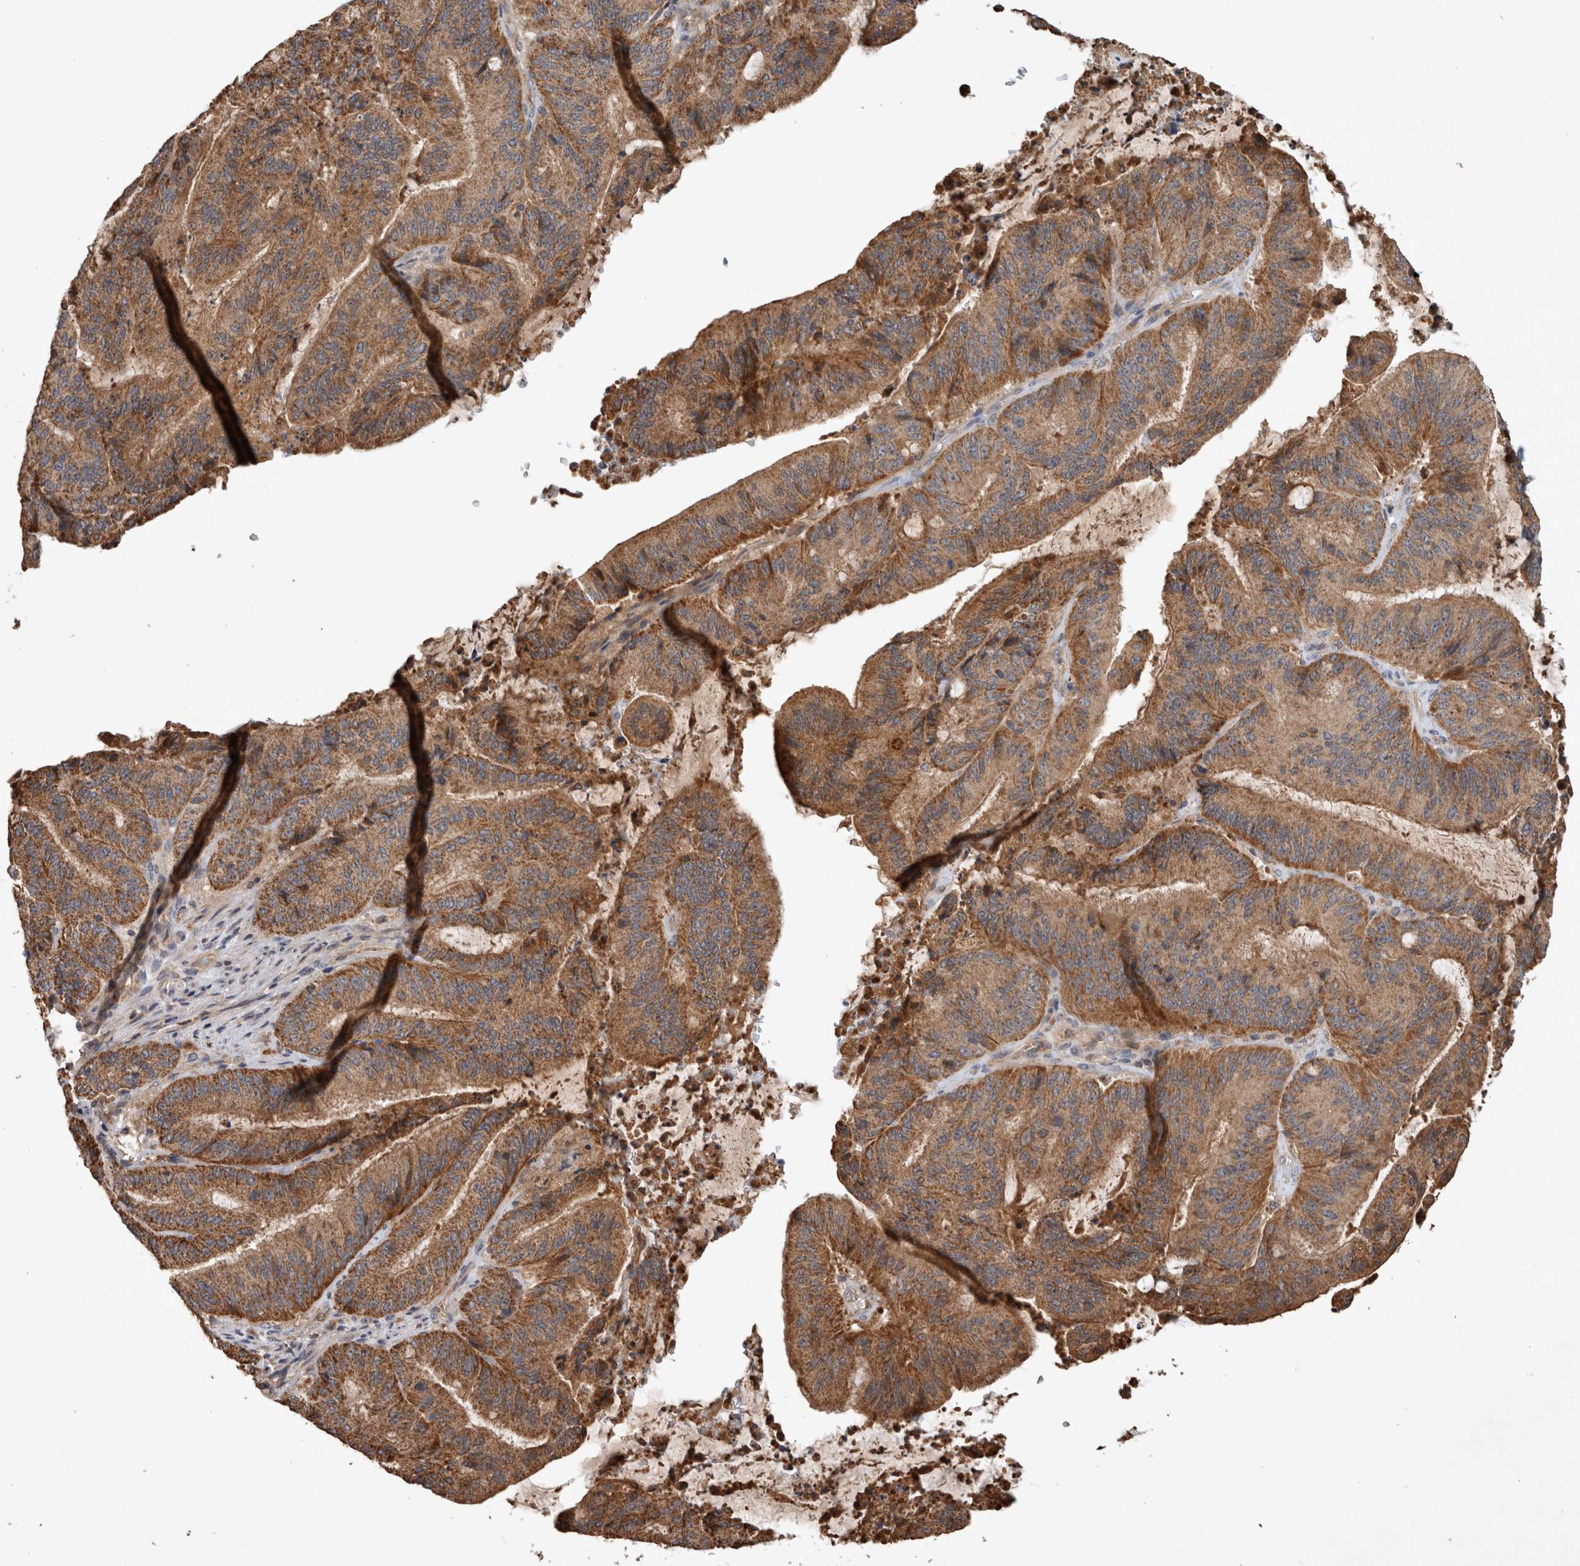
{"staining": {"intensity": "moderate", "quantity": ">75%", "location": "cytoplasmic/membranous"}, "tissue": "liver cancer", "cell_type": "Tumor cells", "image_type": "cancer", "snomed": [{"axis": "morphology", "description": "Normal tissue, NOS"}, {"axis": "morphology", "description": "Cholangiocarcinoma"}, {"axis": "topography", "description": "Liver"}, {"axis": "topography", "description": "Peripheral nerve tissue"}], "caption": "IHC of human liver cholangiocarcinoma reveals medium levels of moderate cytoplasmic/membranous staining in approximately >75% of tumor cells.", "gene": "SERAC1", "patient": {"sex": "female", "age": 73}}